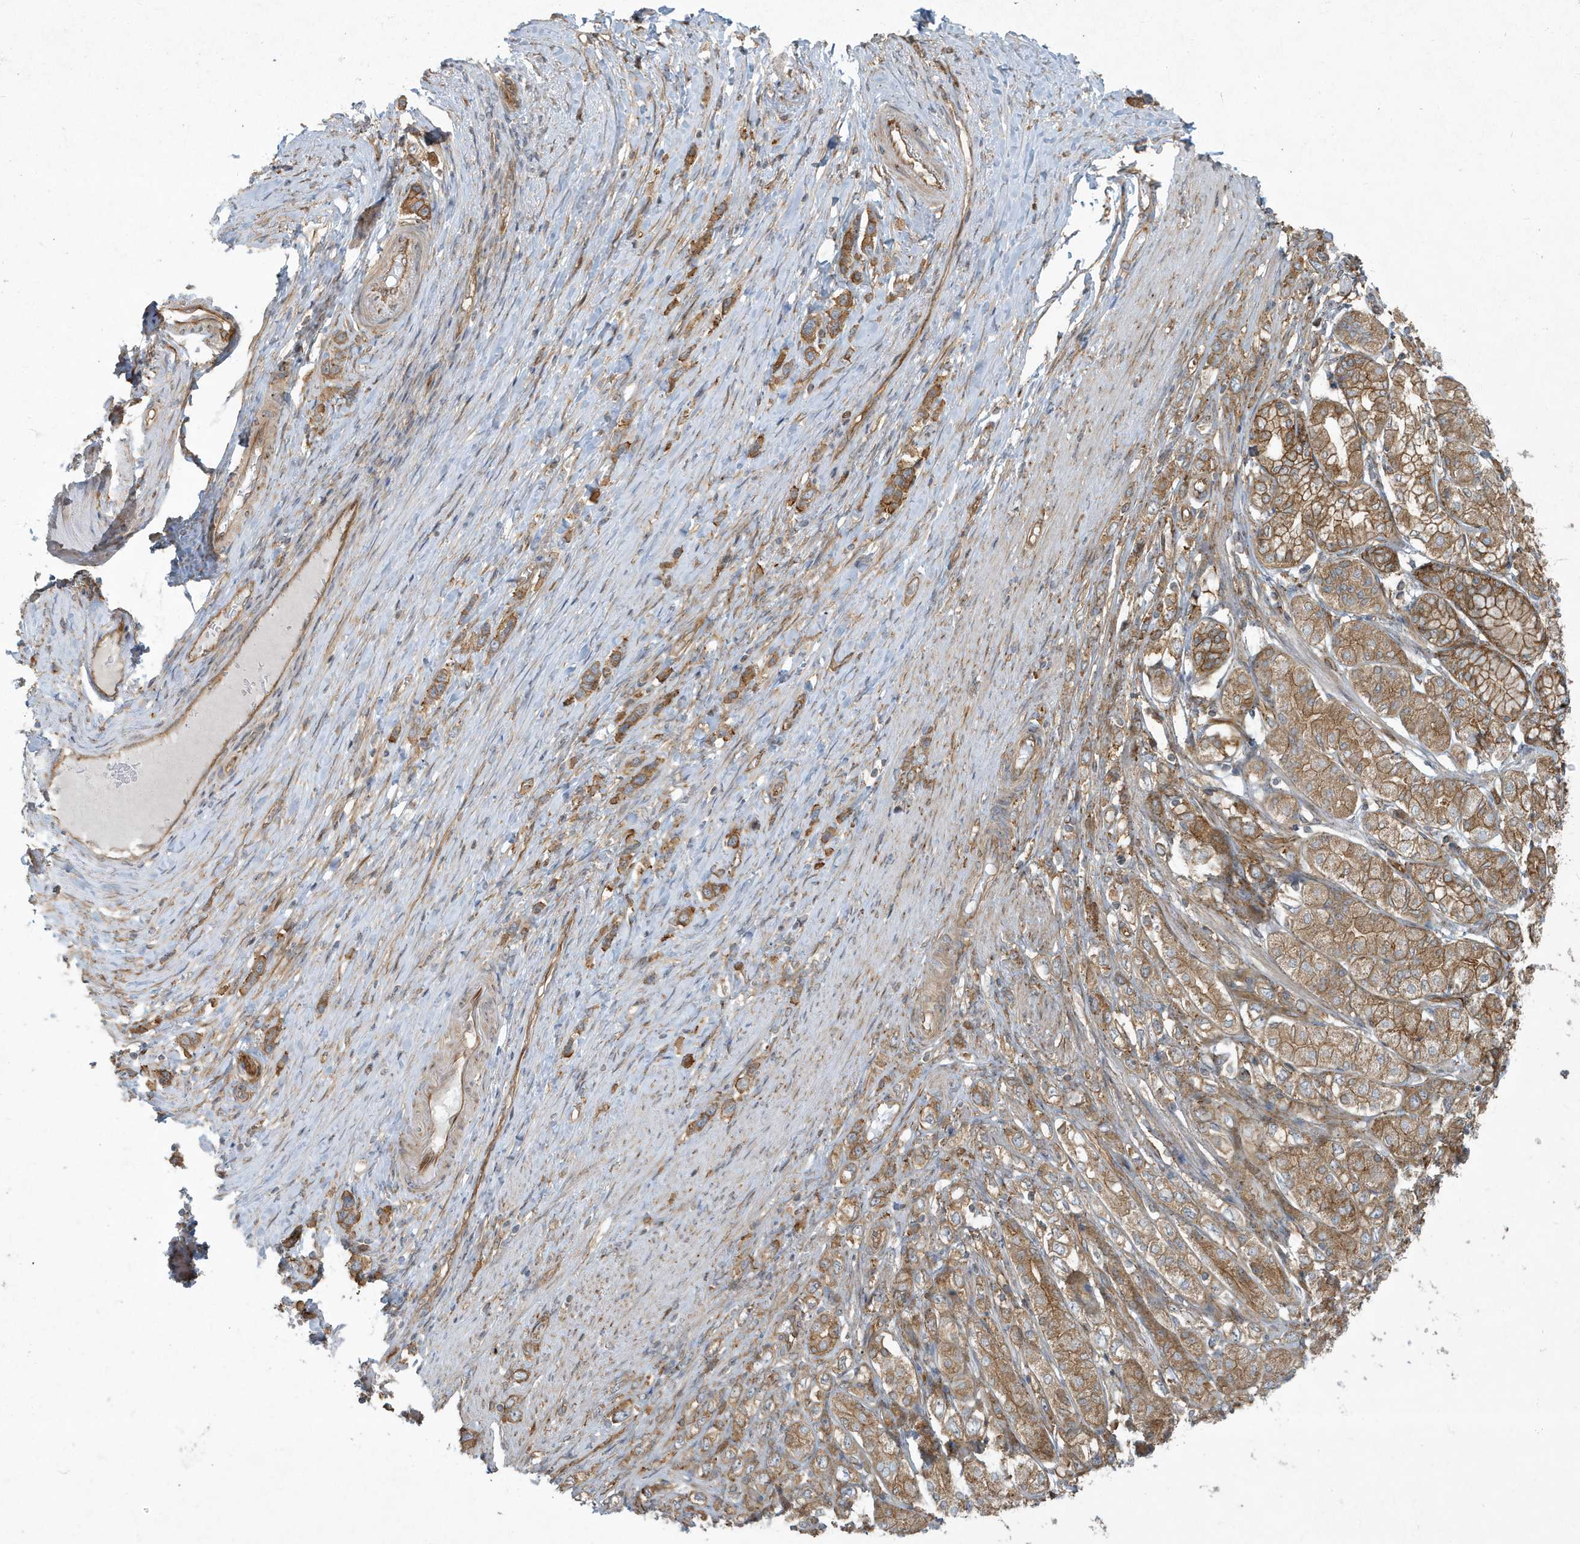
{"staining": {"intensity": "moderate", "quantity": ">75%", "location": "cytoplasmic/membranous"}, "tissue": "stomach cancer", "cell_type": "Tumor cells", "image_type": "cancer", "snomed": [{"axis": "morphology", "description": "Adenocarcinoma, NOS"}, {"axis": "topography", "description": "Stomach"}], "caption": "Protein staining of stomach cancer (adenocarcinoma) tissue shows moderate cytoplasmic/membranous staining in about >75% of tumor cells. (Stains: DAB in brown, nuclei in blue, Microscopy: brightfield microscopy at high magnification).", "gene": "ATP23", "patient": {"sex": "female", "age": 65}}